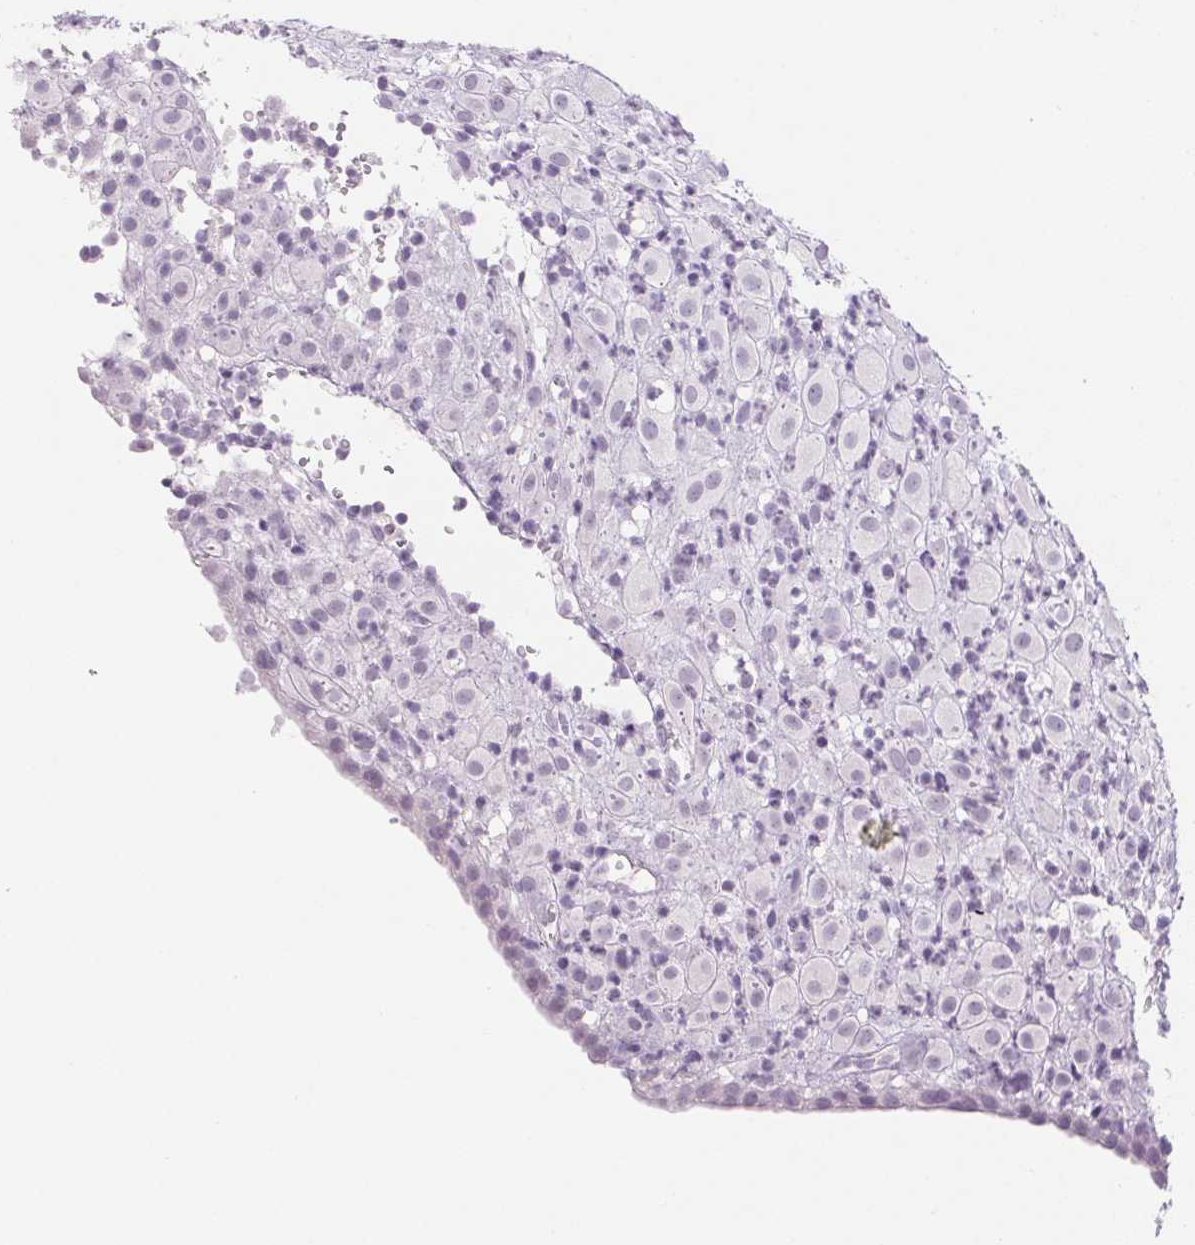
{"staining": {"intensity": "negative", "quantity": "none", "location": "none"}, "tissue": "placenta", "cell_type": "Decidual cells", "image_type": "normal", "snomed": [{"axis": "morphology", "description": "Normal tissue, NOS"}, {"axis": "topography", "description": "Placenta"}], "caption": "Normal placenta was stained to show a protein in brown. There is no significant staining in decidual cells. (Brightfield microscopy of DAB (3,3'-diaminobenzidine) IHC at high magnification).", "gene": "PI3", "patient": {"sex": "female", "age": 24}}